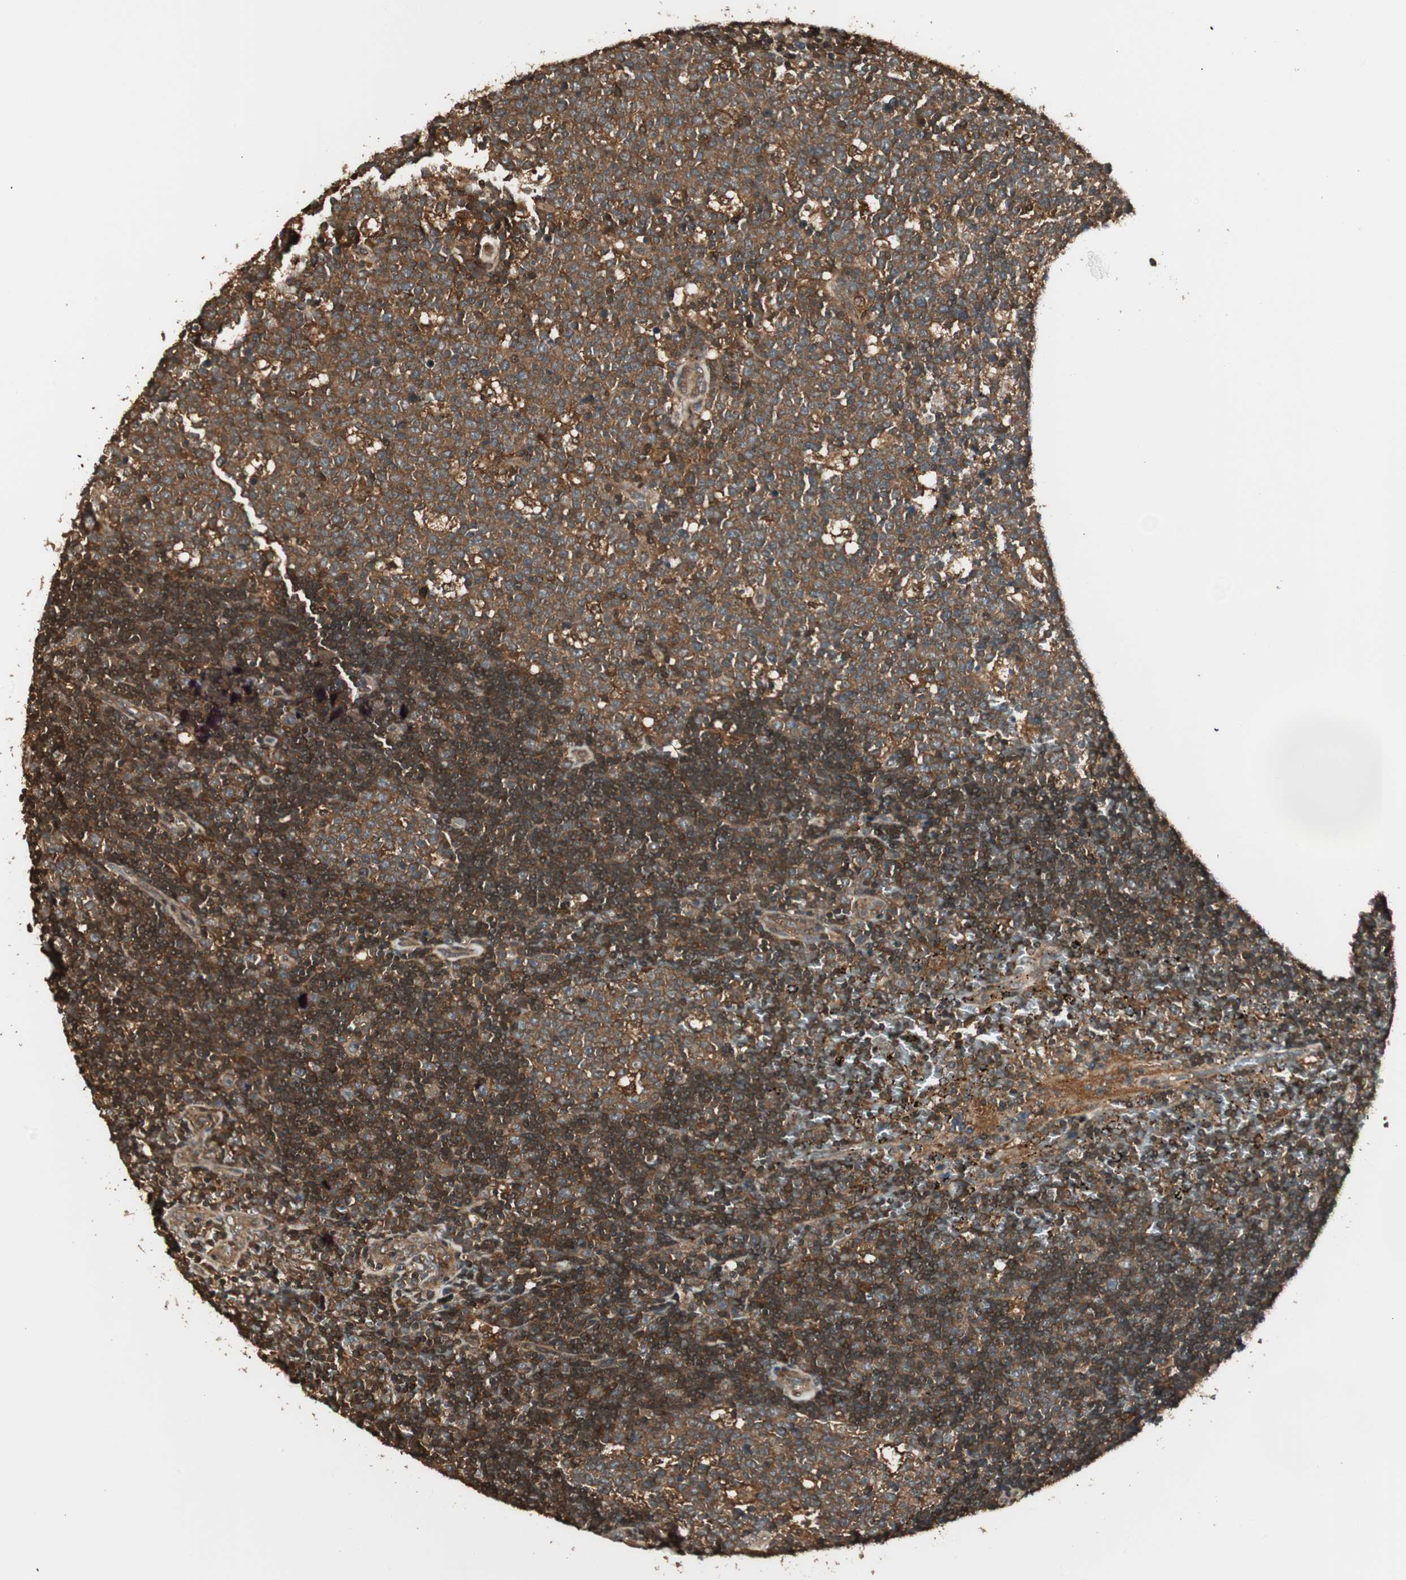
{"staining": {"intensity": "strong", "quantity": ">75%", "location": "cytoplasmic/membranous"}, "tissue": "lymph node", "cell_type": "Germinal center cells", "image_type": "normal", "snomed": [{"axis": "morphology", "description": "Normal tissue, NOS"}, {"axis": "topography", "description": "Lymph node"}, {"axis": "topography", "description": "Salivary gland"}], "caption": "Lymph node stained with DAB (3,3'-diaminobenzidine) IHC shows high levels of strong cytoplasmic/membranous positivity in approximately >75% of germinal center cells.", "gene": "CNOT4", "patient": {"sex": "male", "age": 8}}